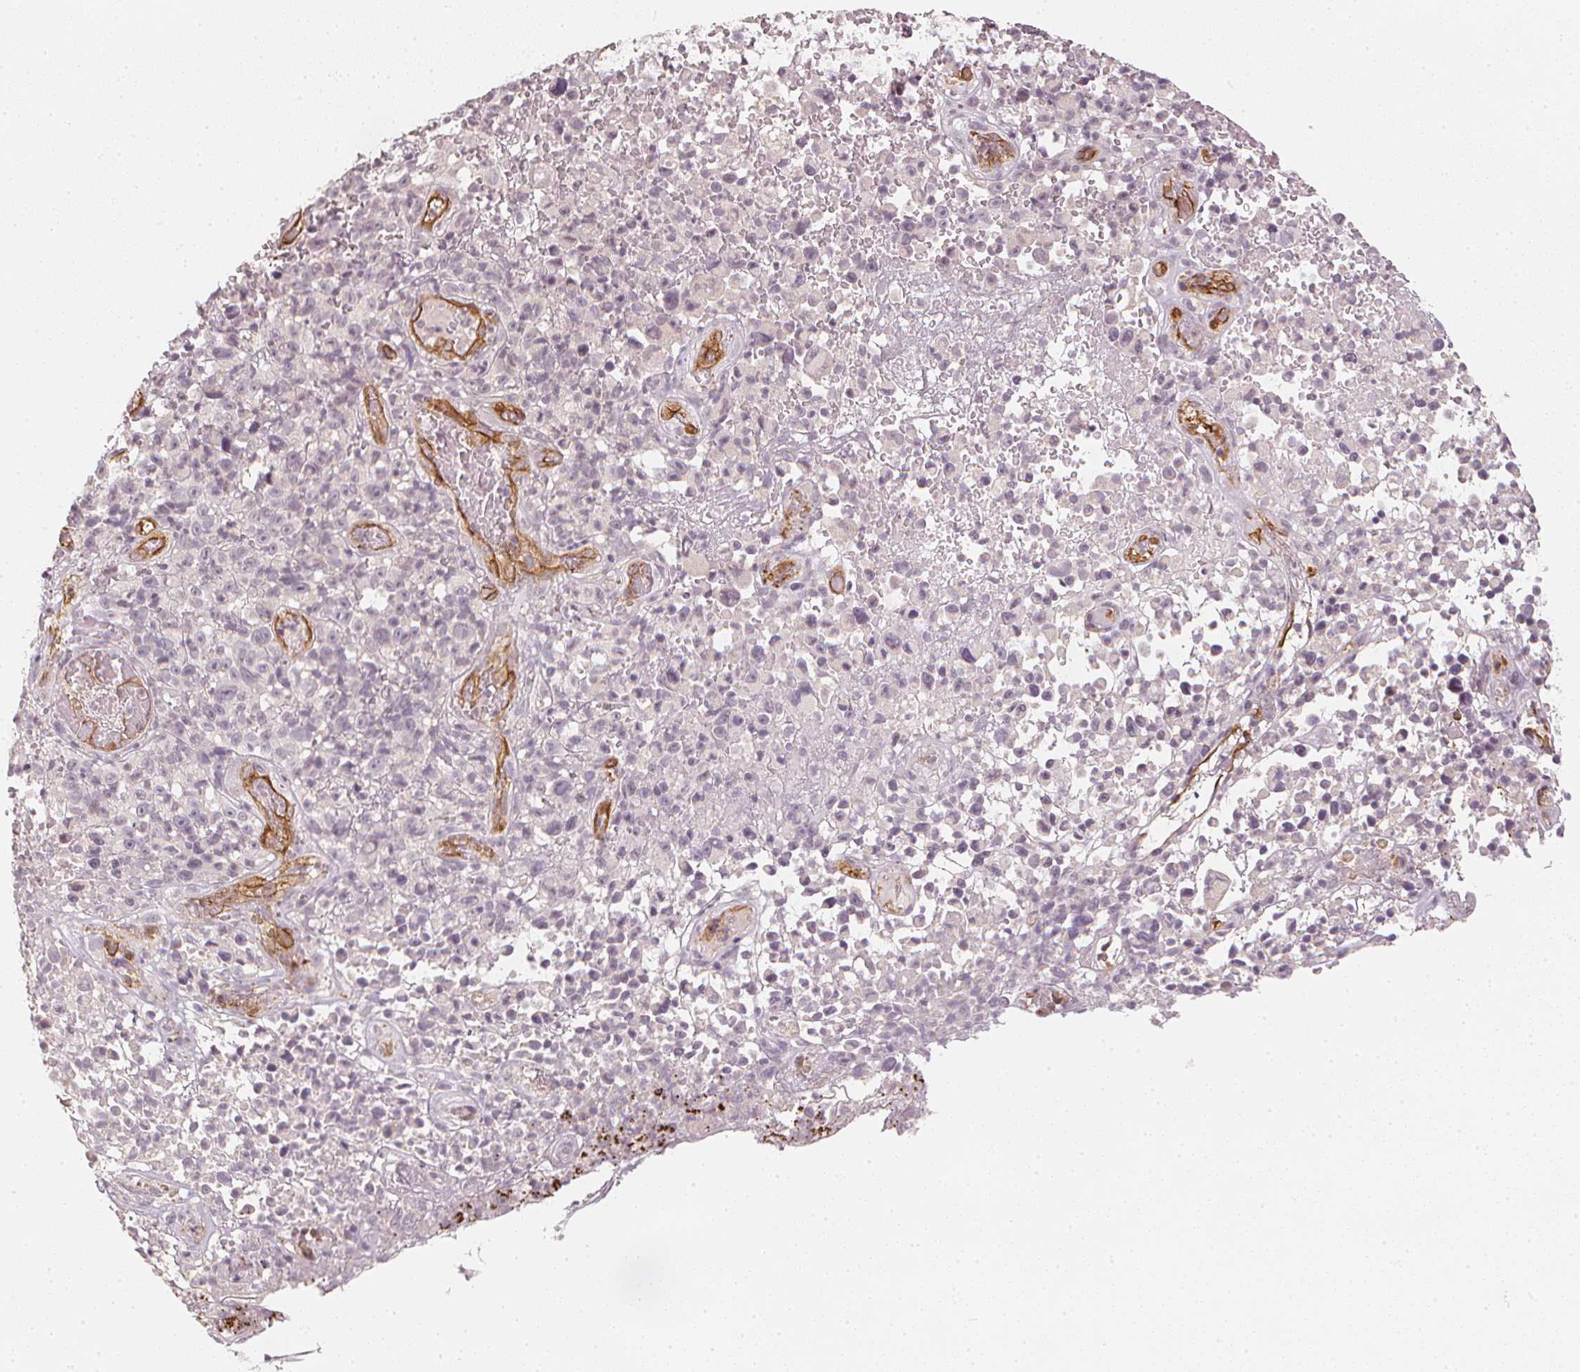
{"staining": {"intensity": "negative", "quantity": "none", "location": "none"}, "tissue": "melanoma", "cell_type": "Tumor cells", "image_type": "cancer", "snomed": [{"axis": "morphology", "description": "Malignant melanoma, NOS"}, {"axis": "topography", "description": "Skin"}], "caption": "This is an IHC histopathology image of human melanoma. There is no staining in tumor cells.", "gene": "CIB1", "patient": {"sex": "female", "age": 82}}